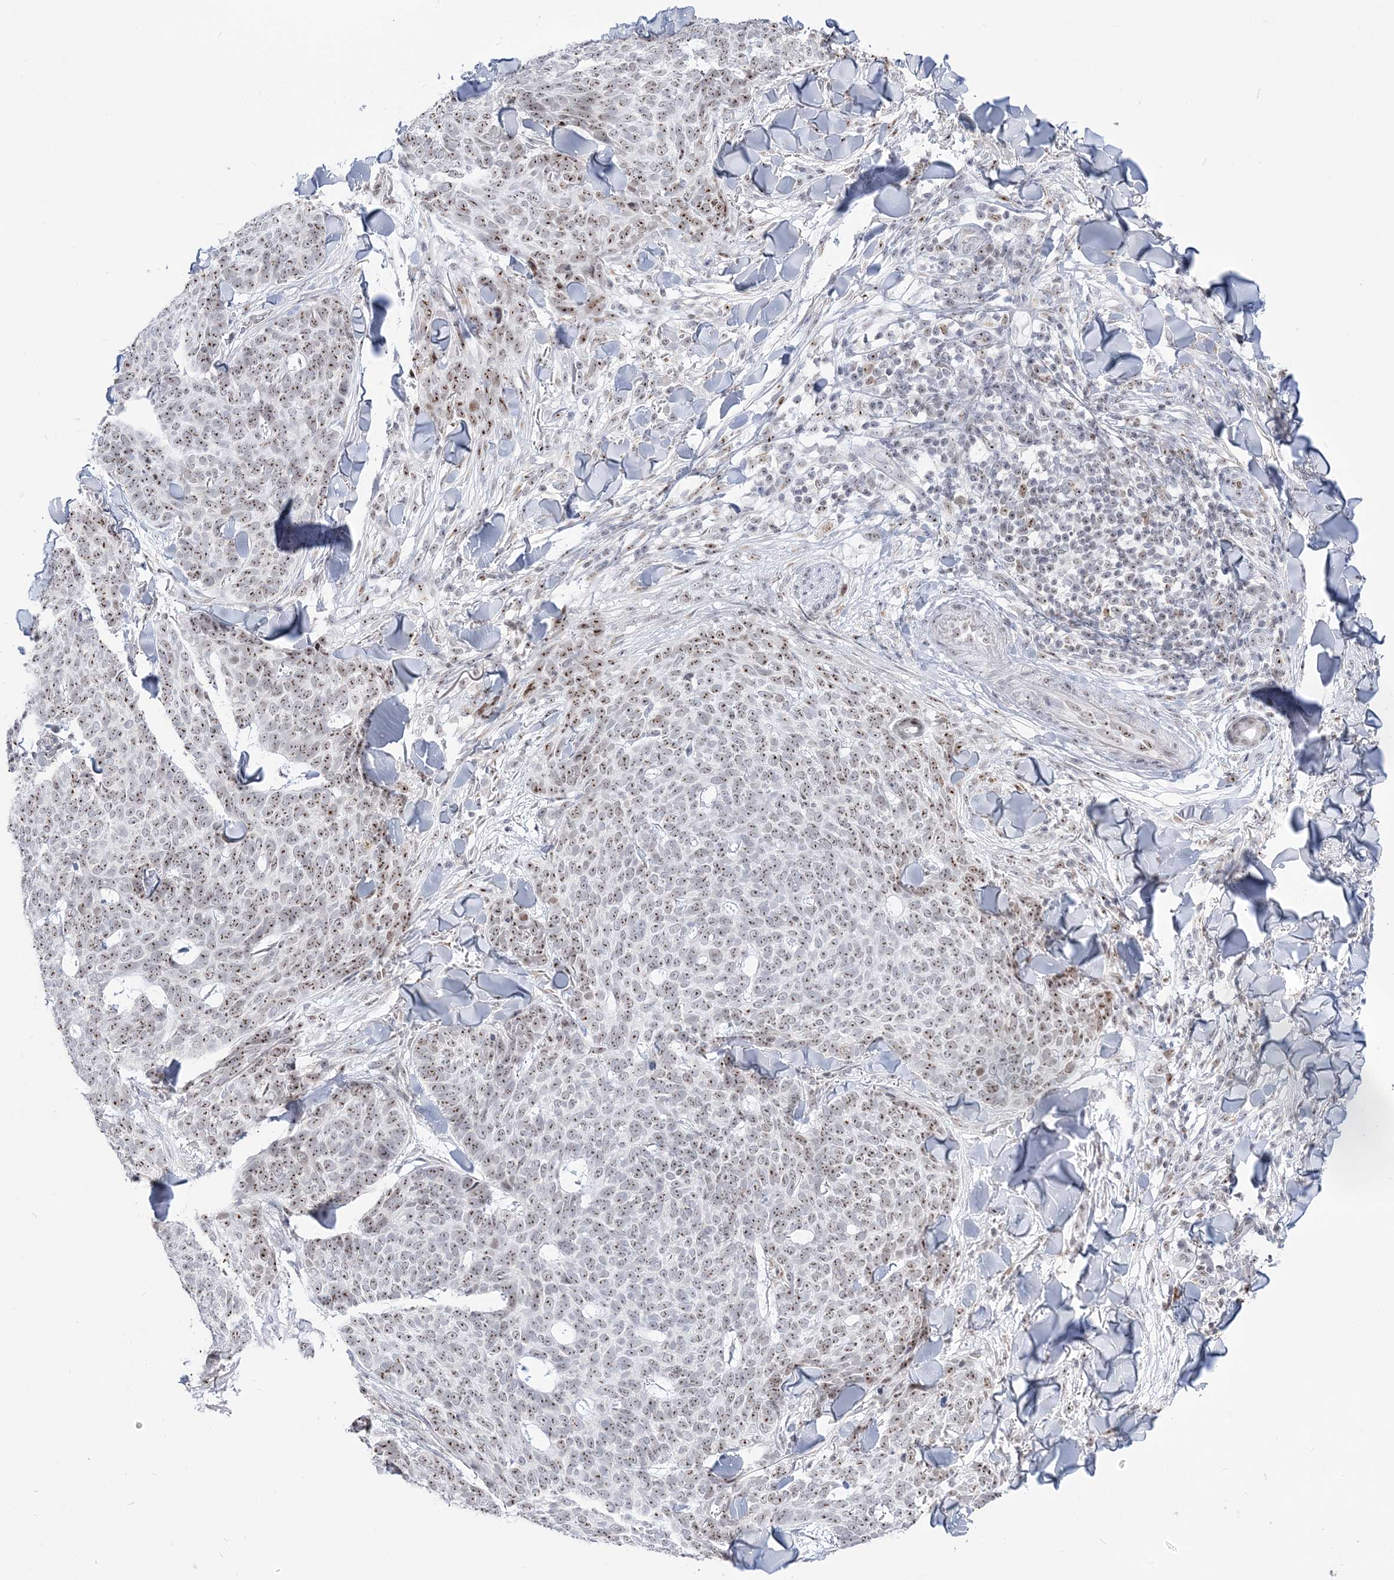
{"staining": {"intensity": "moderate", "quantity": "25%-75%", "location": "nuclear"}, "tissue": "skin cancer", "cell_type": "Tumor cells", "image_type": "cancer", "snomed": [{"axis": "morphology", "description": "Normal tissue, NOS"}, {"axis": "morphology", "description": "Basal cell carcinoma"}, {"axis": "topography", "description": "Skin"}], "caption": "Brown immunohistochemical staining in human skin cancer (basal cell carcinoma) demonstrates moderate nuclear staining in about 25%-75% of tumor cells.", "gene": "DDX21", "patient": {"sex": "male", "age": 50}}